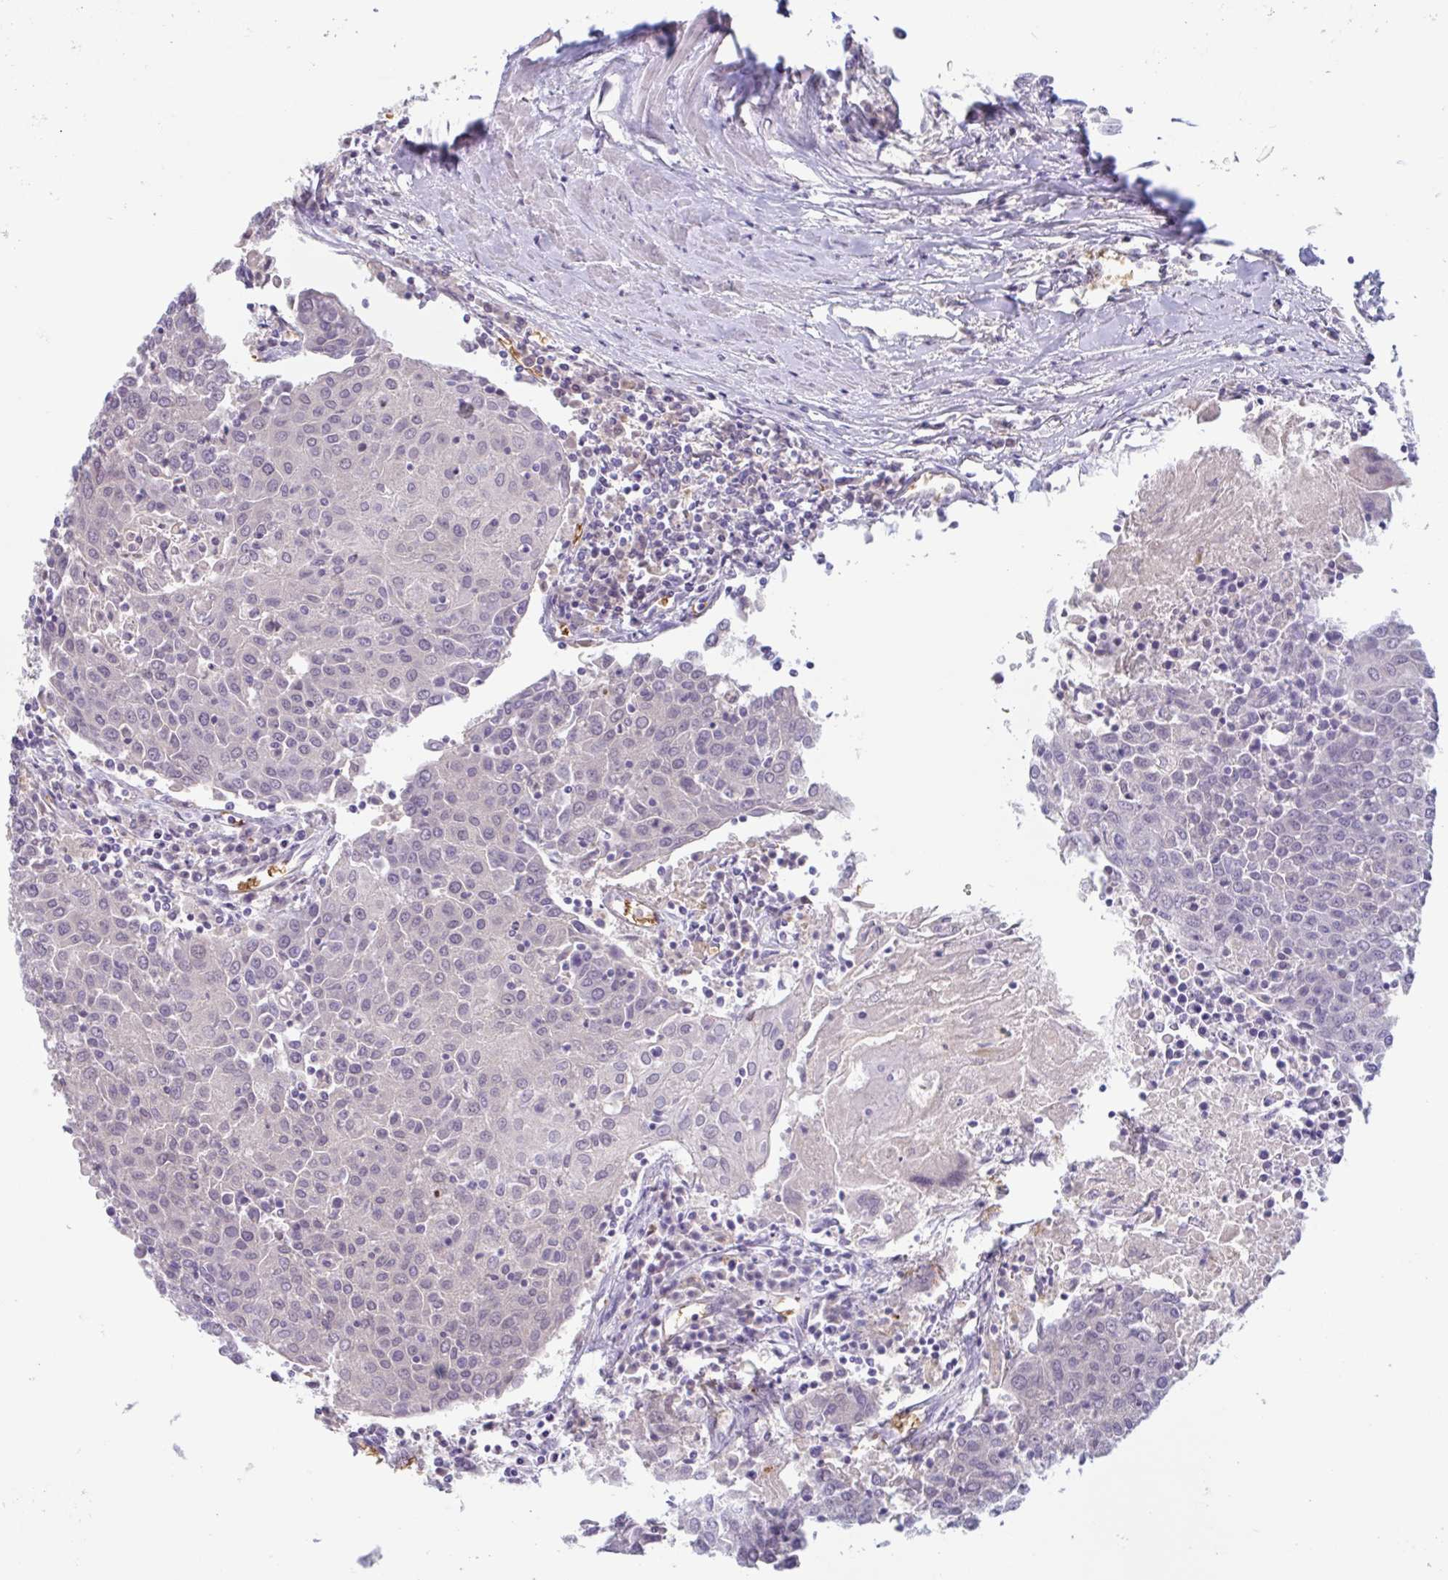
{"staining": {"intensity": "negative", "quantity": "none", "location": "none"}, "tissue": "urothelial cancer", "cell_type": "Tumor cells", "image_type": "cancer", "snomed": [{"axis": "morphology", "description": "Urothelial carcinoma, High grade"}, {"axis": "topography", "description": "Urinary bladder"}], "caption": "High power microscopy histopathology image of an immunohistochemistry (IHC) histopathology image of high-grade urothelial carcinoma, revealing no significant positivity in tumor cells.", "gene": "RHAG", "patient": {"sex": "female", "age": 85}}